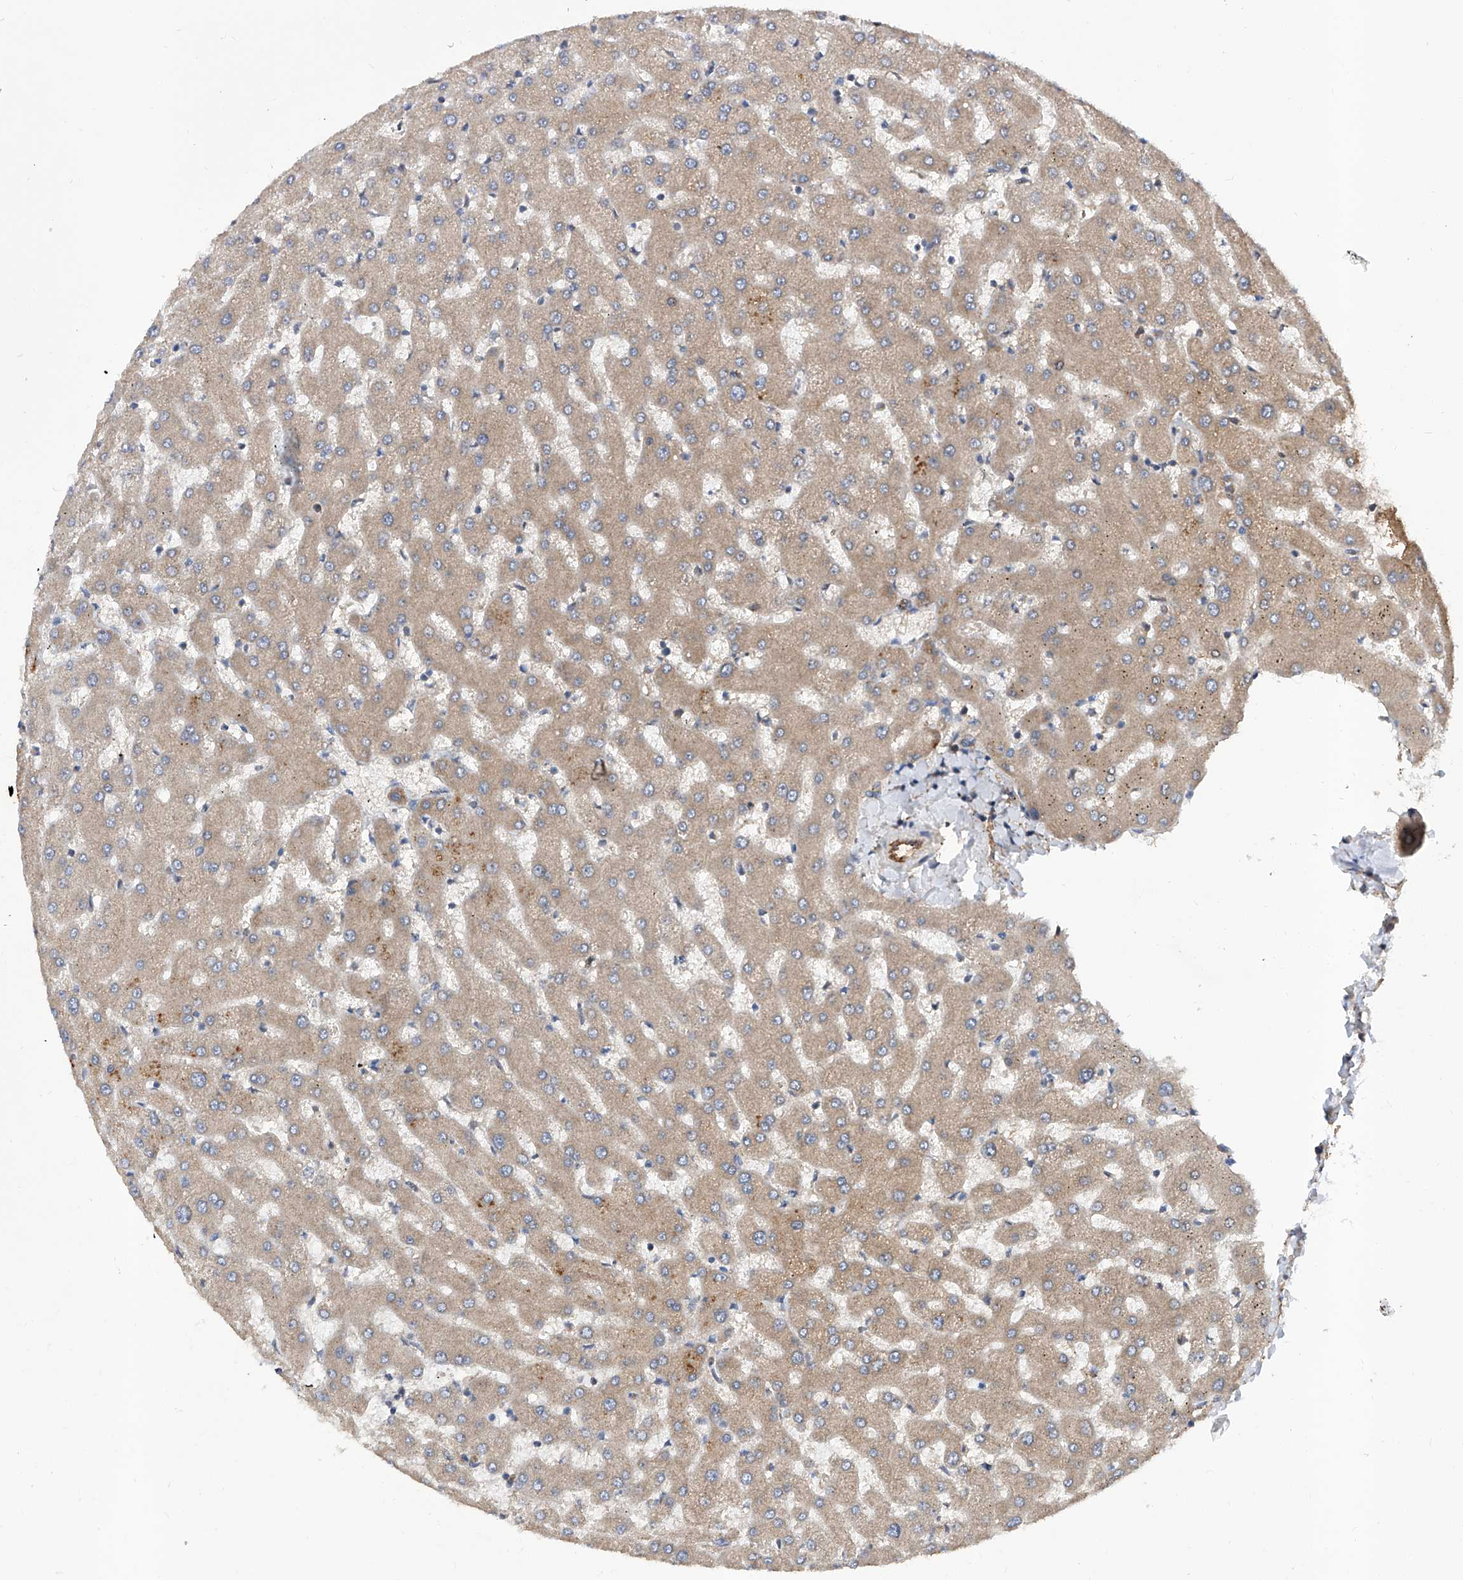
{"staining": {"intensity": "weak", "quantity": ">75%", "location": "cytoplasmic/membranous"}, "tissue": "liver", "cell_type": "Cholangiocytes", "image_type": "normal", "snomed": [{"axis": "morphology", "description": "Normal tissue, NOS"}, {"axis": "topography", "description": "Liver"}], "caption": "A low amount of weak cytoplasmic/membranous expression is appreciated in about >75% of cholangiocytes in unremarkable liver. The protein of interest is shown in brown color, while the nuclei are stained blue.", "gene": "INPP5B", "patient": {"sex": "female", "age": 63}}